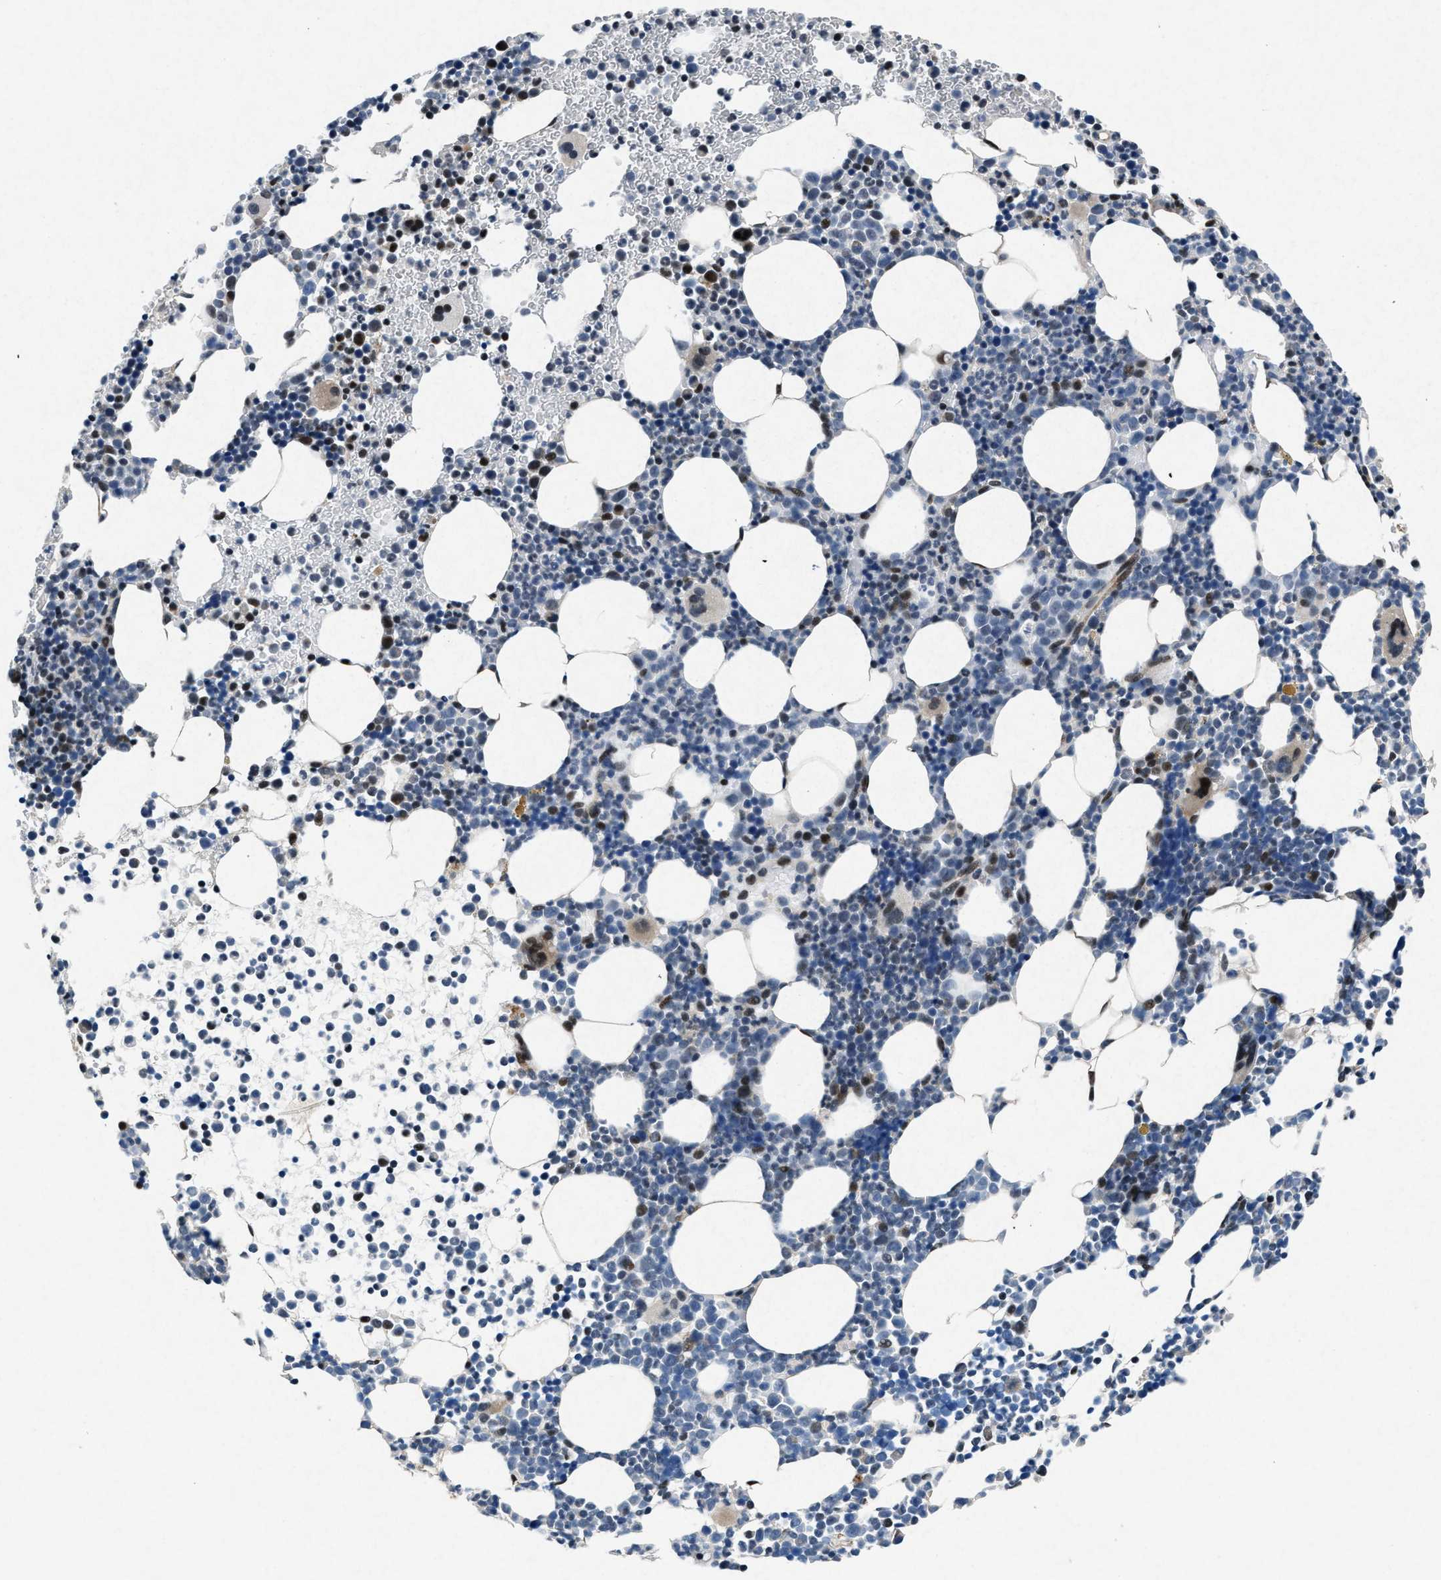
{"staining": {"intensity": "strong", "quantity": "<25%", "location": "nuclear"}, "tissue": "bone marrow", "cell_type": "Hematopoietic cells", "image_type": "normal", "snomed": [{"axis": "morphology", "description": "Normal tissue, NOS"}, {"axis": "morphology", "description": "Inflammation, NOS"}, {"axis": "topography", "description": "Bone marrow"}], "caption": "Immunohistochemistry image of unremarkable human bone marrow stained for a protein (brown), which displays medium levels of strong nuclear expression in approximately <25% of hematopoietic cells.", "gene": "PHLDA1", "patient": {"sex": "female", "age": 67}}